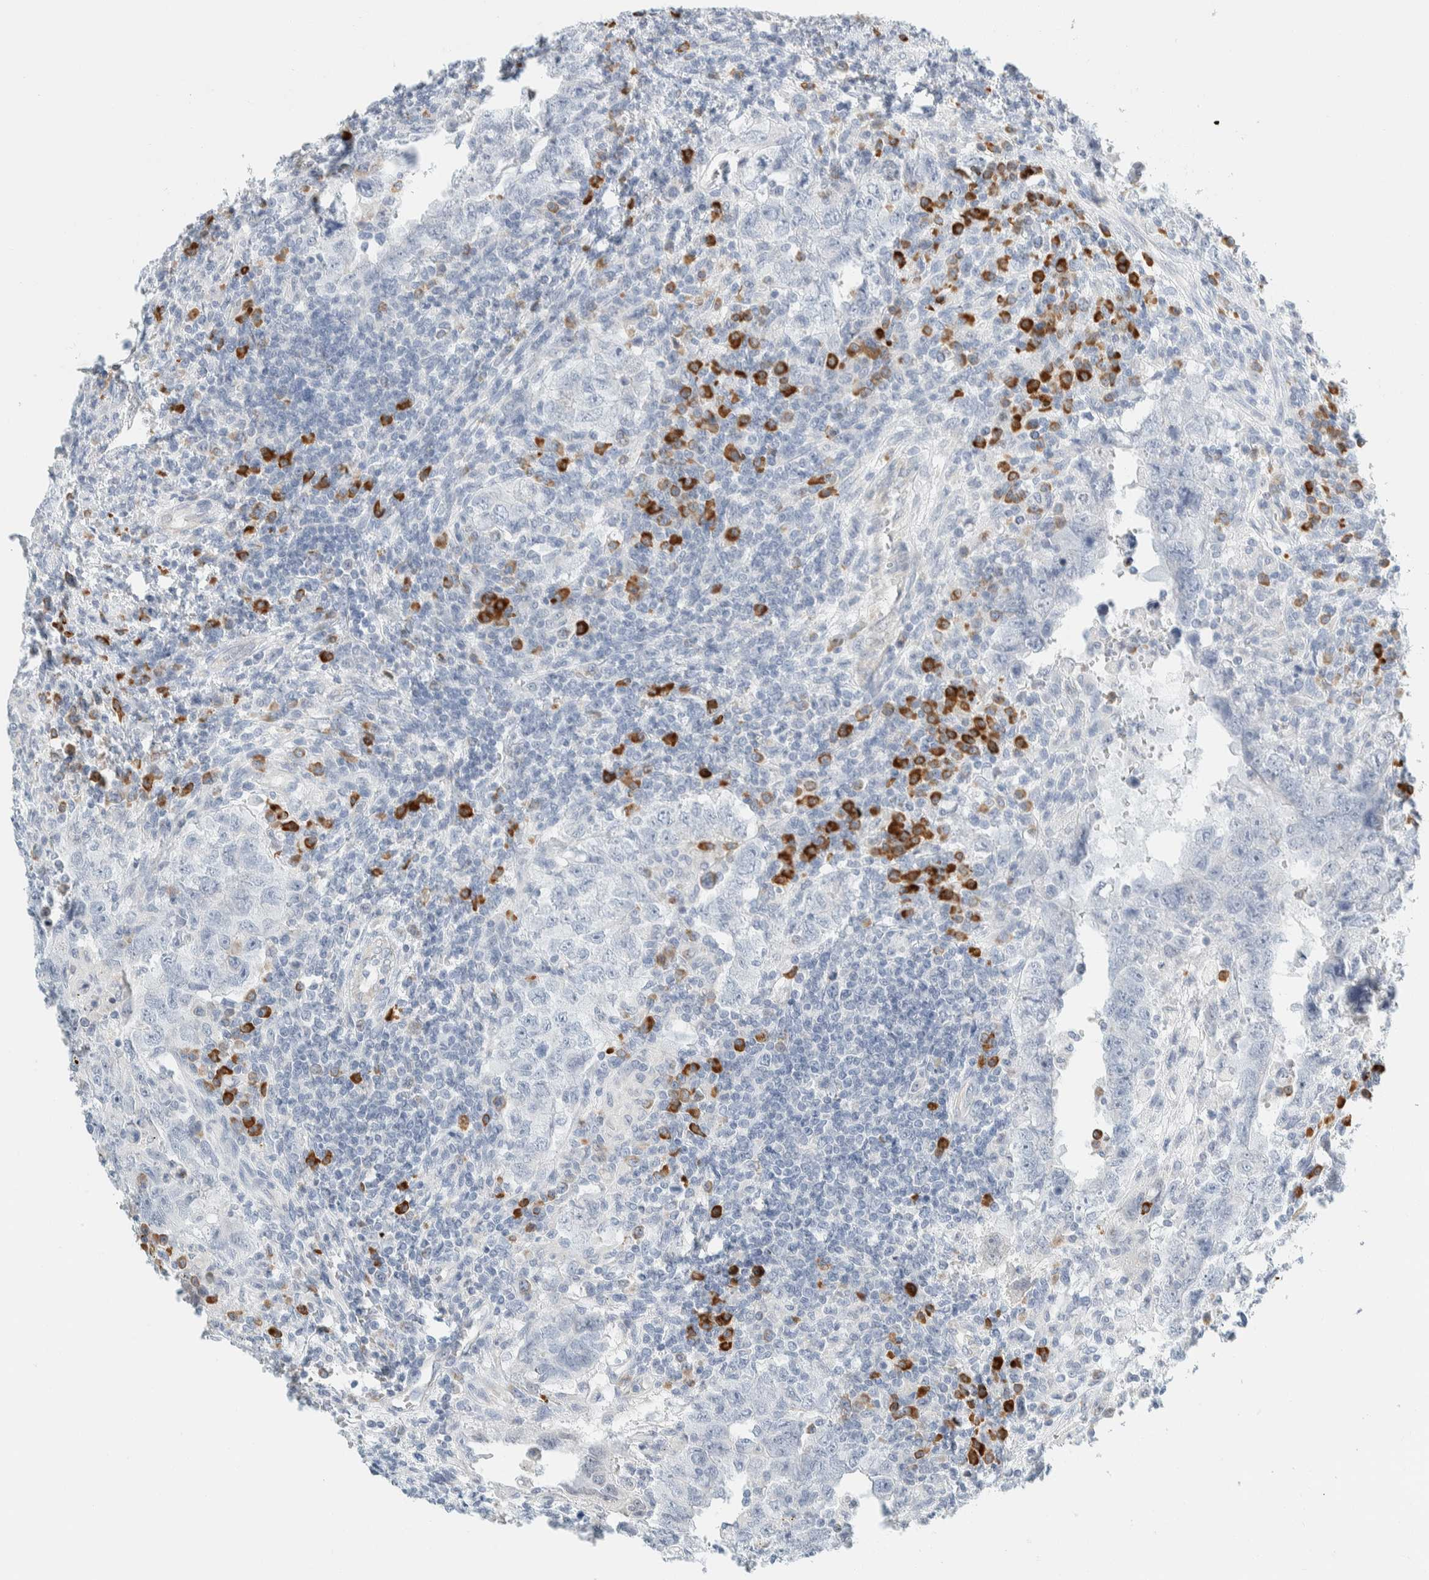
{"staining": {"intensity": "negative", "quantity": "none", "location": "none"}, "tissue": "testis cancer", "cell_type": "Tumor cells", "image_type": "cancer", "snomed": [{"axis": "morphology", "description": "Carcinoma, Embryonal, NOS"}, {"axis": "topography", "description": "Testis"}], "caption": "High power microscopy micrograph of an immunohistochemistry (IHC) image of testis cancer, revealing no significant staining in tumor cells.", "gene": "ARHGAP27", "patient": {"sex": "male", "age": 26}}